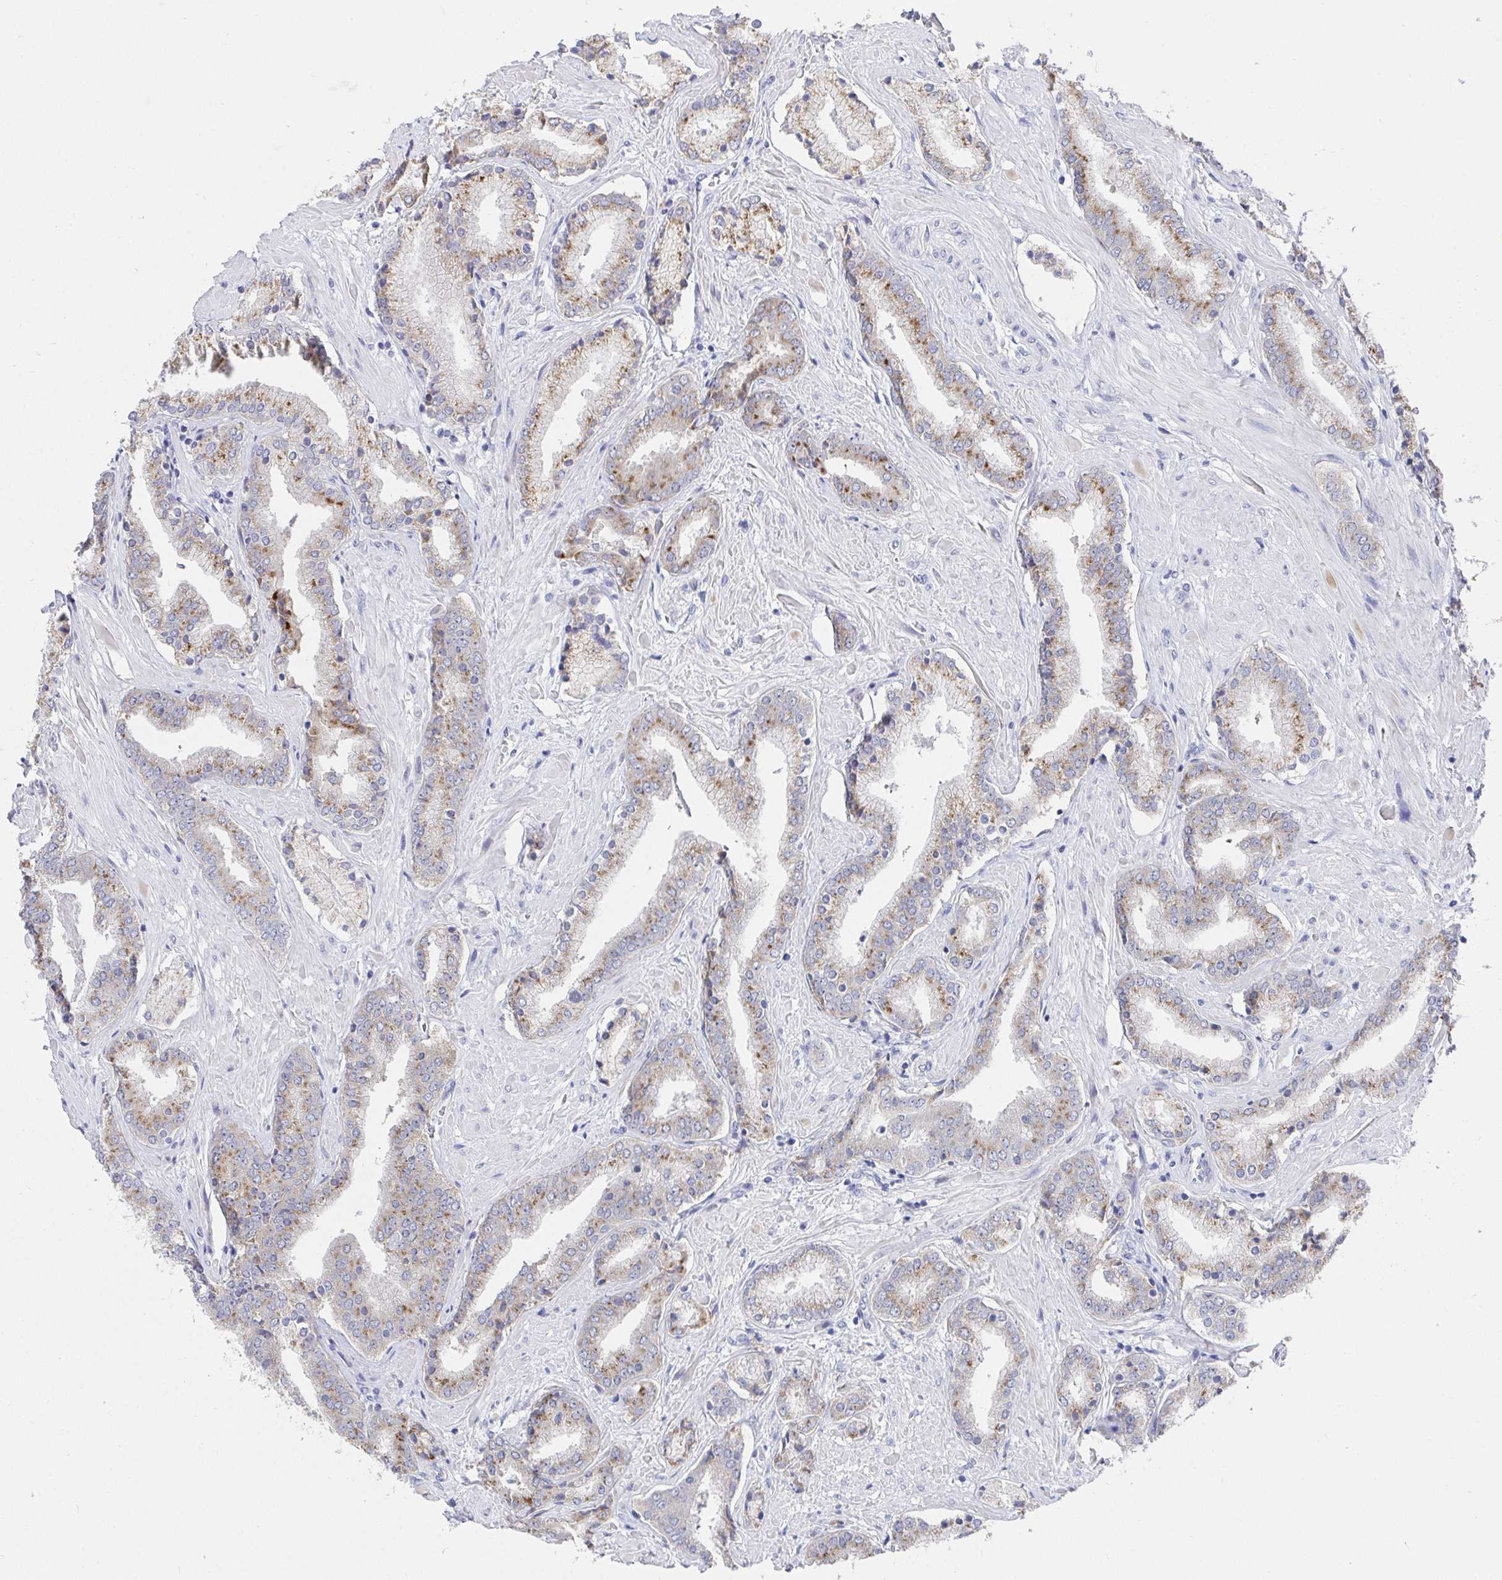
{"staining": {"intensity": "moderate", "quantity": ">75%", "location": "cytoplasmic/membranous"}, "tissue": "prostate cancer", "cell_type": "Tumor cells", "image_type": "cancer", "snomed": [{"axis": "morphology", "description": "Adenocarcinoma, High grade"}, {"axis": "topography", "description": "Prostate"}], "caption": "Immunohistochemical staining of human prostate adenocarcinoma (high-grade) shows medium levels of moderate cytoplasmic/membranous expression in about >75% of tumor cells. (brown staining indicates protein expression, while blue staining denotes nuclei).", "gene": "TAS2R39", "patient": {"sex": "male", "age": 56}}